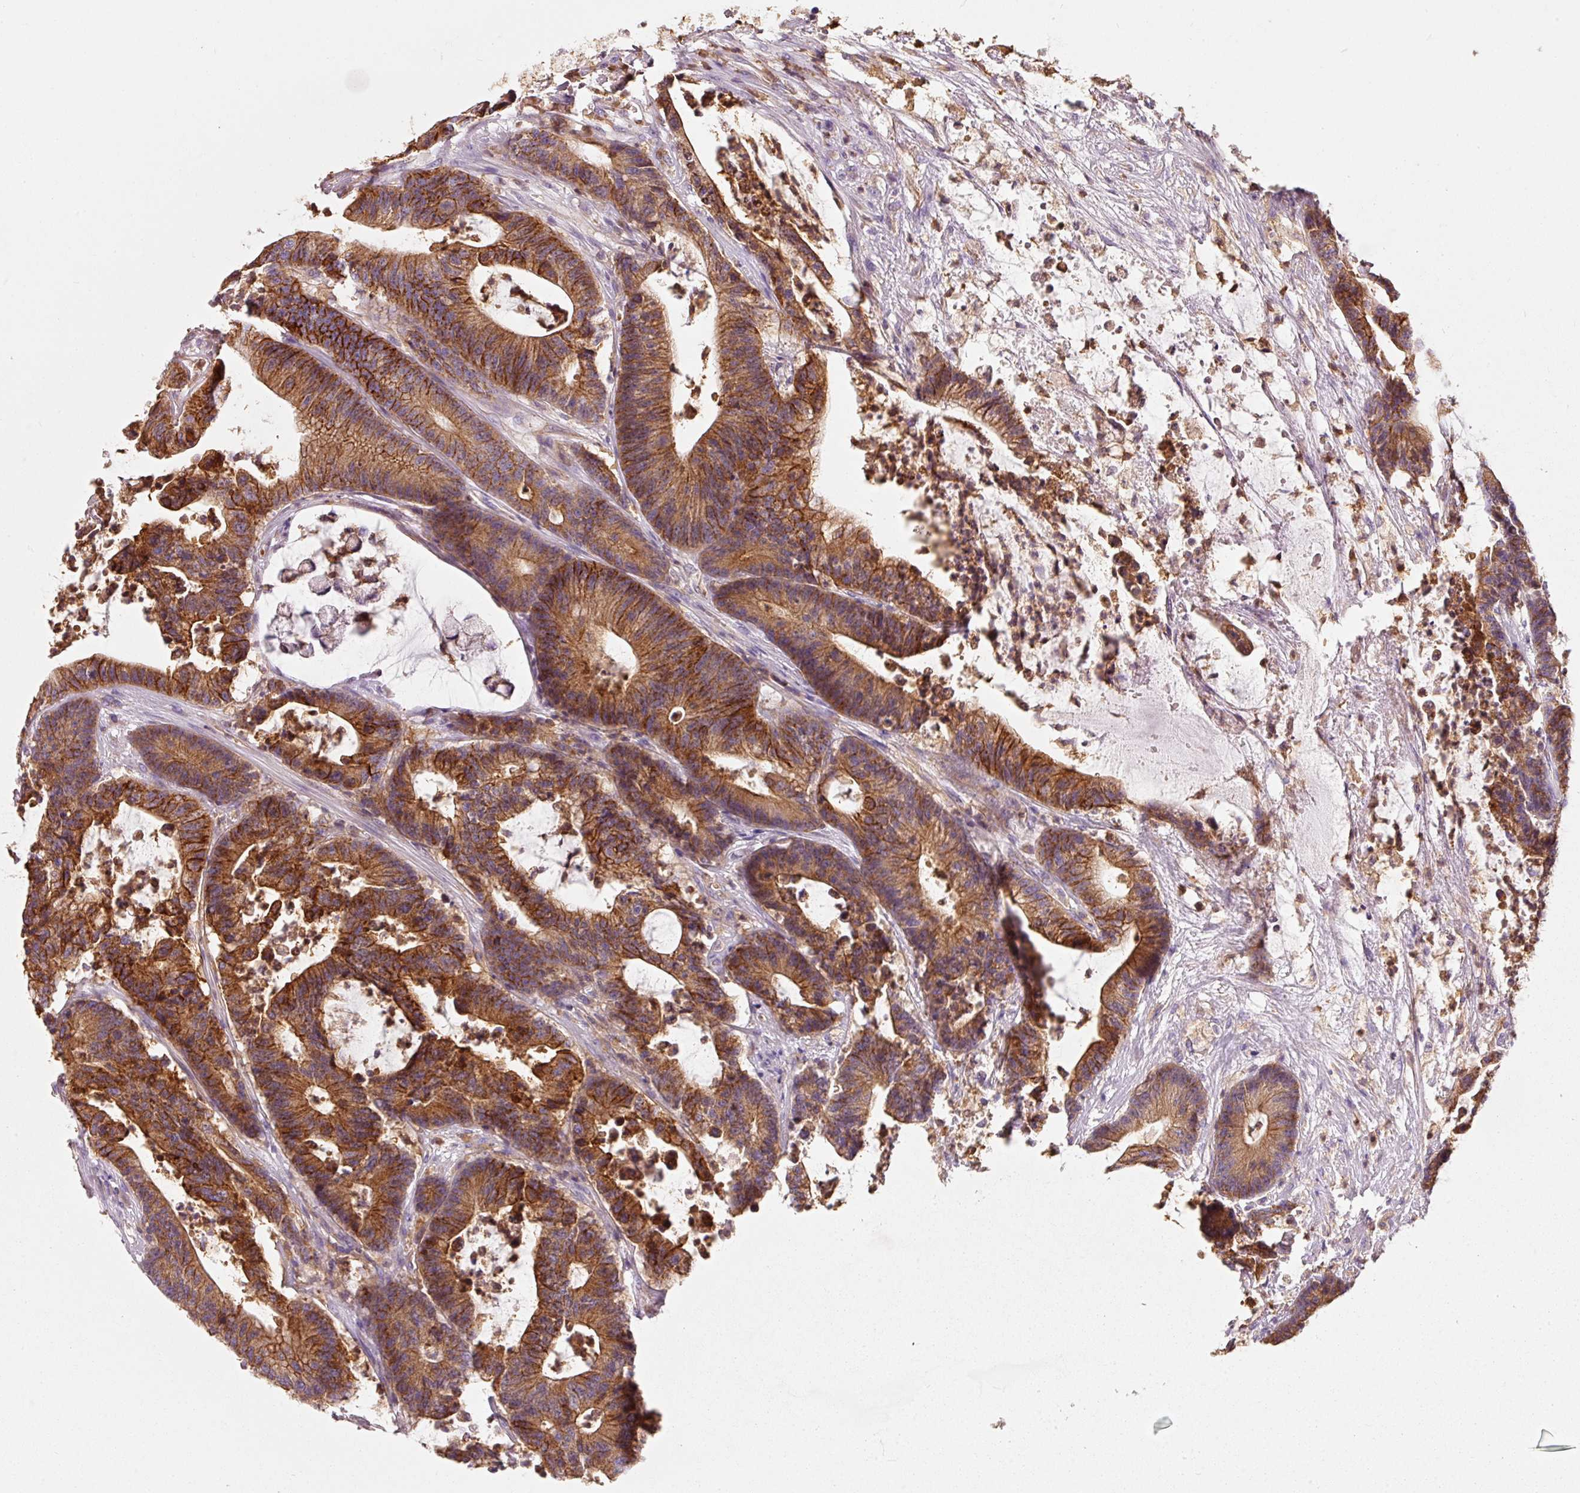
{"staining": {"intensity": "strong", "quantity": ">75%", "location": "cytoplasmic/membranous"}, "tissue": "colorectal cancer", "cell_type": "Tumor cells", "image_type": "cancer", "snomed": [{"axis": "morphology", "description": "Adenocarcinoma, NOS"}, {"axis": "topography", "description": "Colon"}], "caption": "Tumor cells show high levels of strong cytoplasmic/membranous expression in approximately >75% of cells in human colorectal cancer (adenocarcinoma).", "gene": "IQGAP2", "patient": {"sex": "female", "age": 84}}